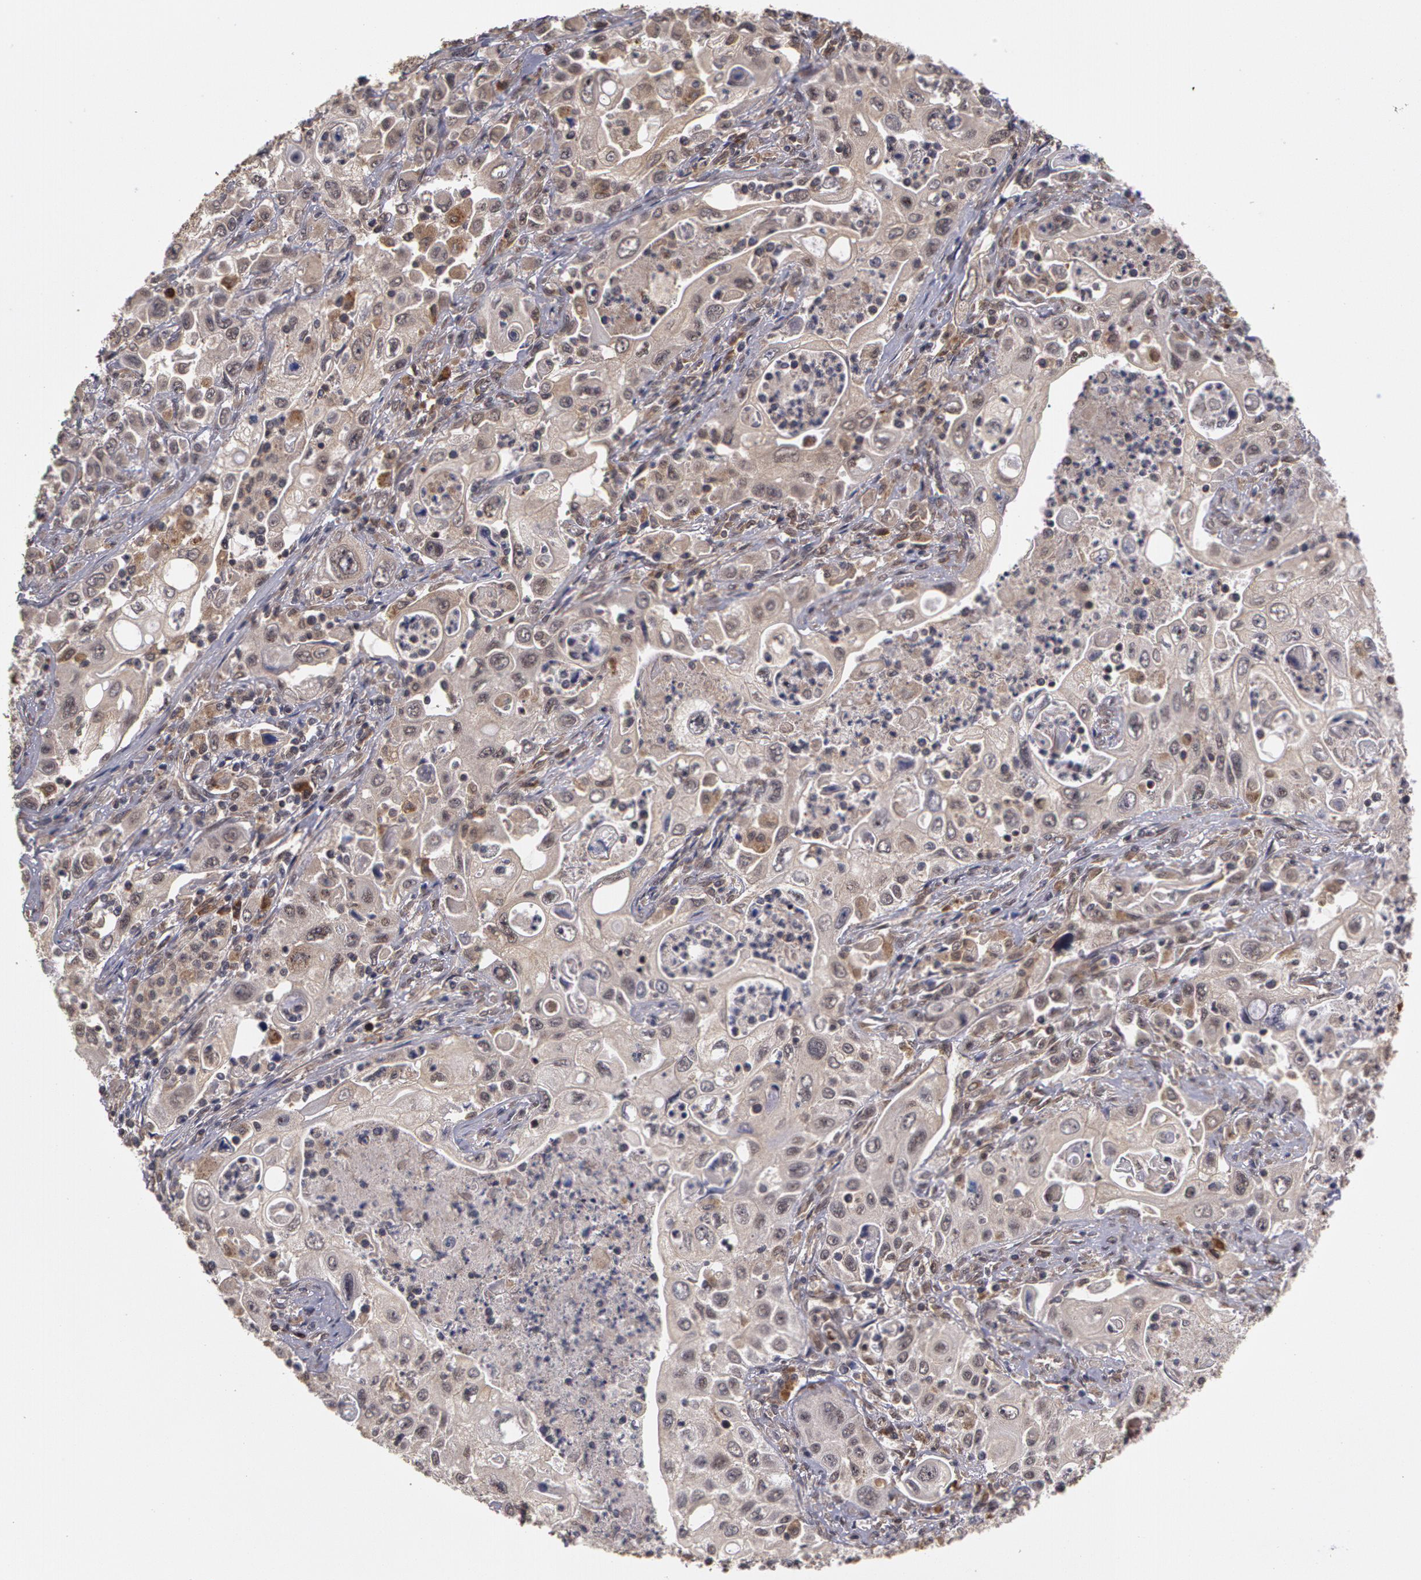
{"staining": {"intensity": "weak", "quantity": ">75%", "location": "cytoplasmic/membranous"}, "tissue": "pancreatic cancer", "cell_type": "Tumor cells", "image_type": "cancer", "snomed": [{"axis": "morphology", "description": "Adenocarcinoma, NOS"}, {"axis": "topography", "description": "Pancreas"}], "caption": "Protein positivity by immunohistochemistry shows weak cytoplasmic/membranous positivity in approximately >75% of tumor cells in pancreatic adenocarcinoma. (DAB IHC, brown staining for protein, blue staining for nuclei).", "gene": "GLIS1", "patient": {"sex": "male", "age": 70}}